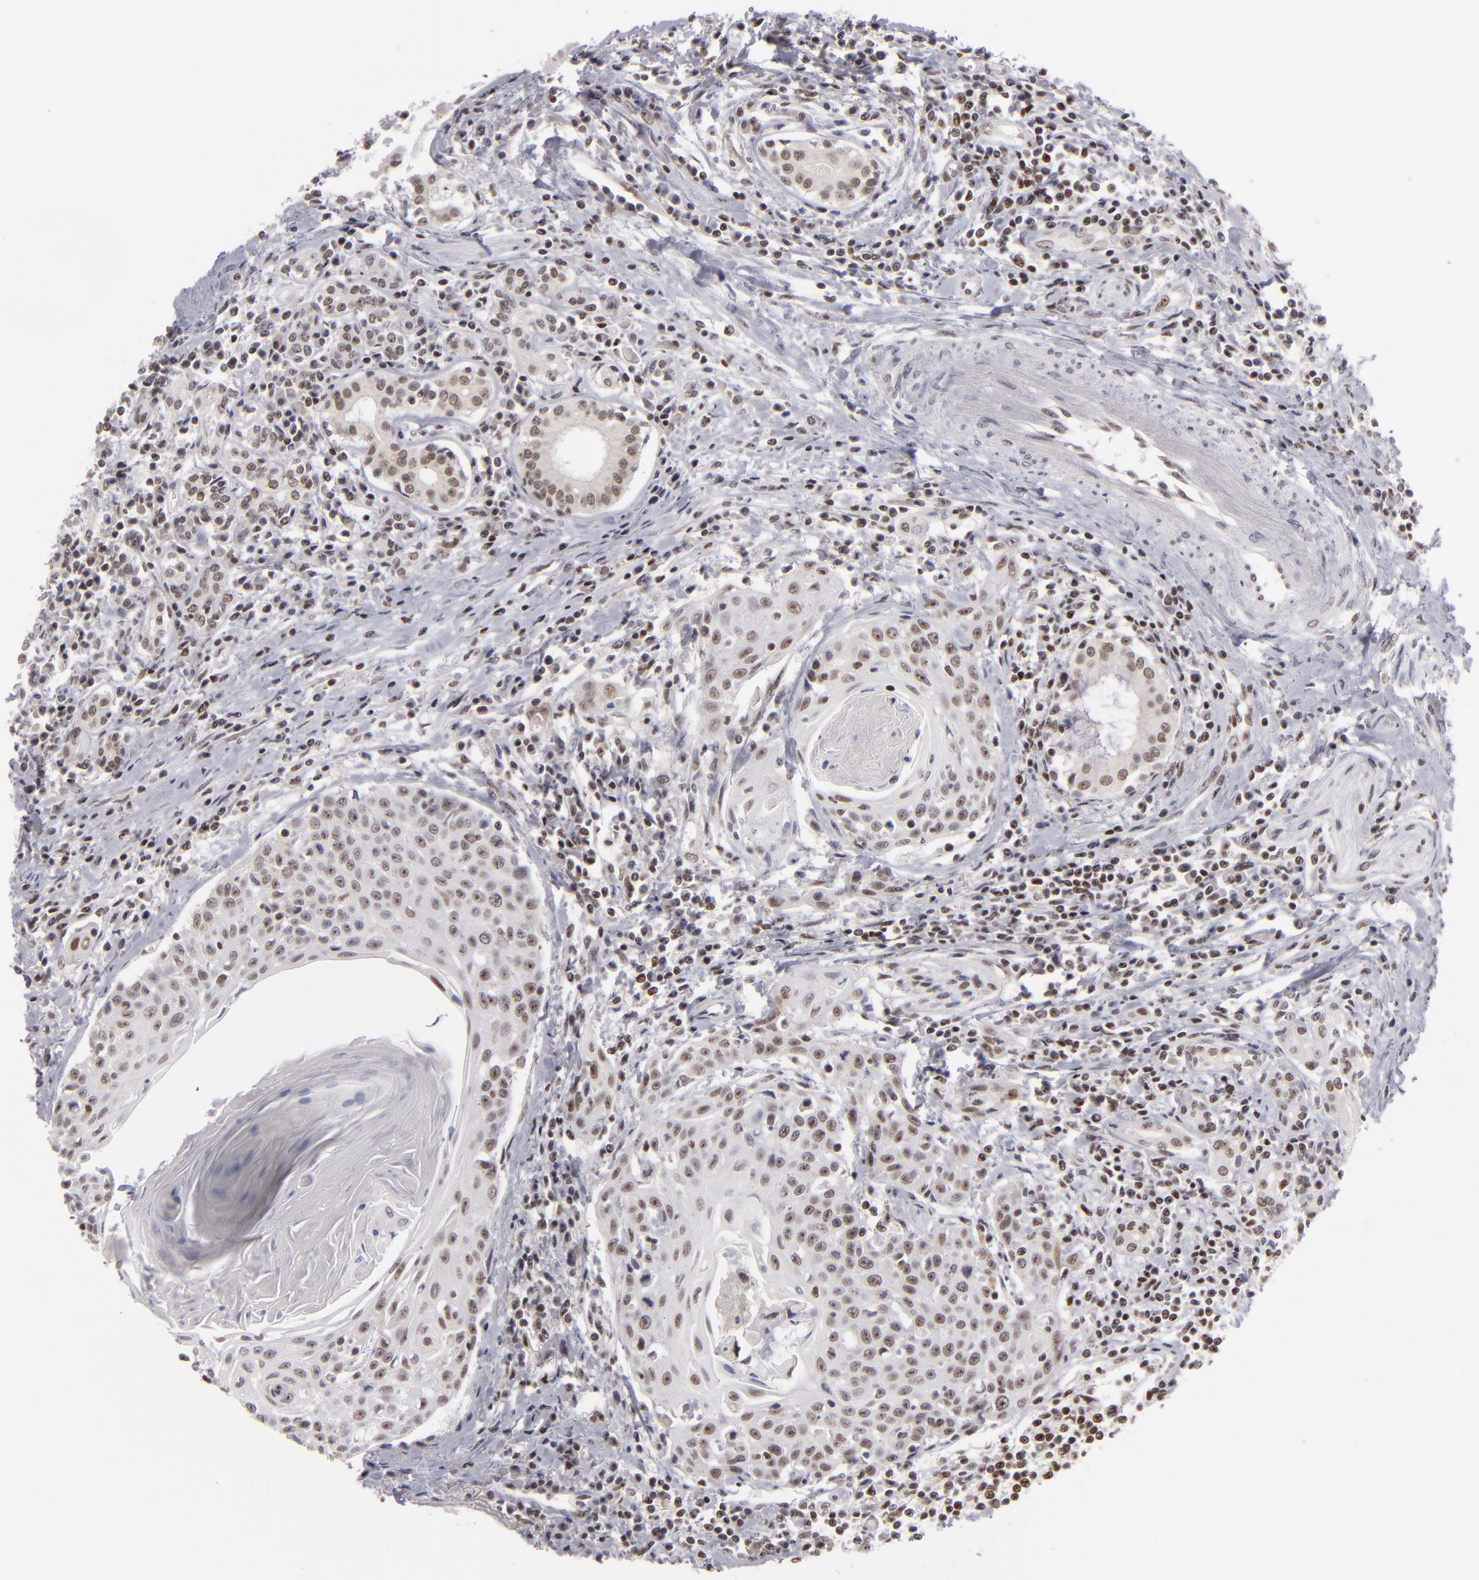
{"staining": {"intensity": "moderate", "quantity": ">75%", "location": "nuclear"}, "tissue": "head and neck cancer", "cell_type": "Tumor cells", "image_type": "cancer", "snomed": [{"axis": "morphology", "description": "Squamous cell carcinoma, NOS"}, {"axis": "morphology", "description": "Squamous cell carcinoma, metastatic, NOS"}, {"axis": "topography", "description": "Lymph node"}, {"axis": "topography", "description": "Salivary gland"}, {"axis": "topography", "description": "Head-Neck"}], "caption": "Human head and neck cancer (metastatic squamous cell carcinoma) stained with a protein marker shows moderate staining in tumor cells.", "gene": "DAXX", "patient": {"sex": "female", "age": 74}}